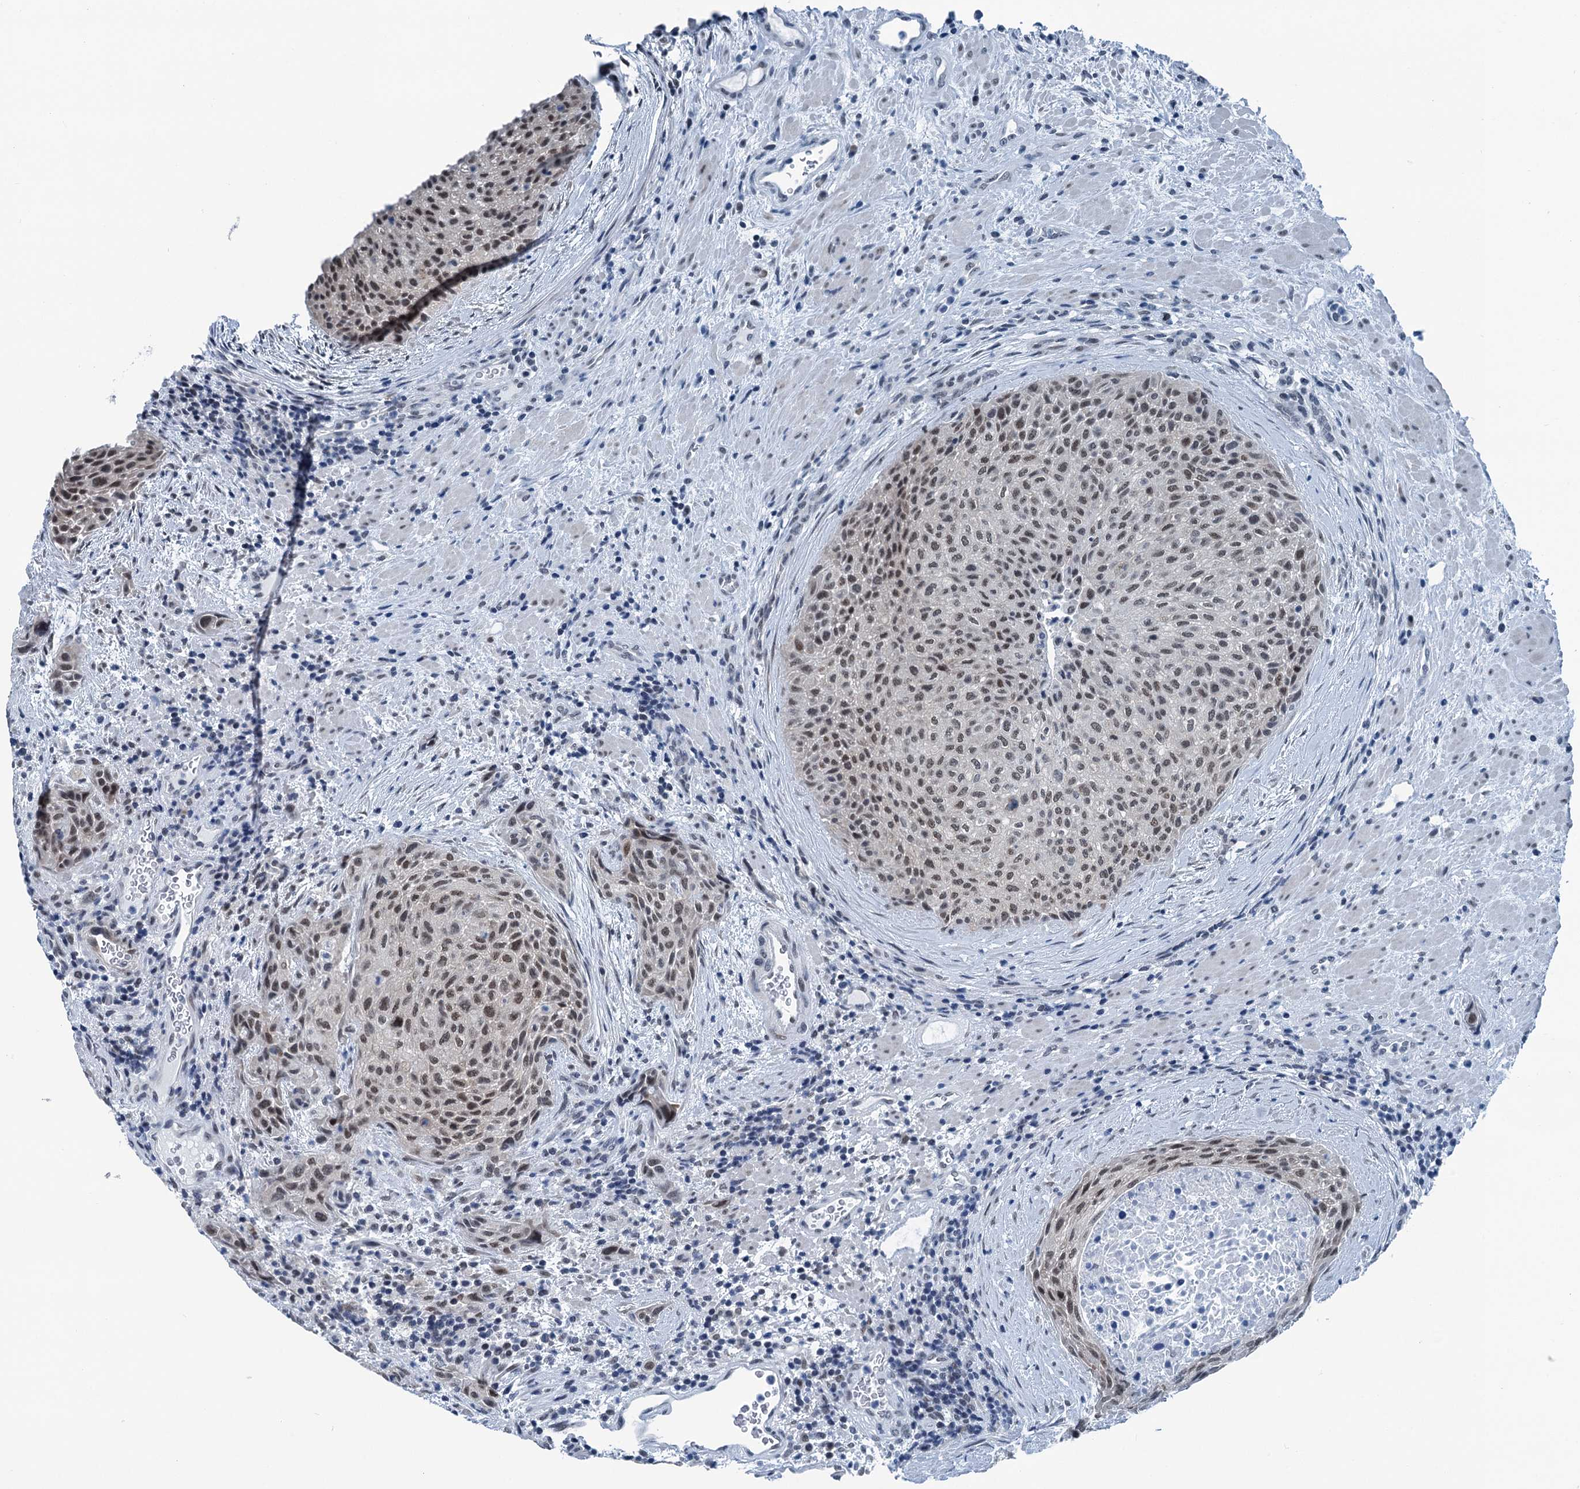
{"staining": {"intensity": "moderate", "quantity": "25%-75%", "location": "nuclear"}, "tissue": "urothelial cancer", "cell_type": "Tumor cells", "image_type": "cancer", "snomed": [{"axis": "morphology", "description": "Normal tissue, NOS"}, {"axis": "morphology", "description": "Urothelial carcinoma, NOS"}, {"axis": "topography", "description": "Urinary bladder"}, {"axis": "topography", "description": "Peripheral nerve tissue"}], "caption": "A high-resolution micrograph shows IHC staining of urothelial cancer, which demonstrates moderate nuclear staining in about 25%-75% of tumor cells.", "gene": "TRPT1", "patient": {"sex": "male", "age": 35}}